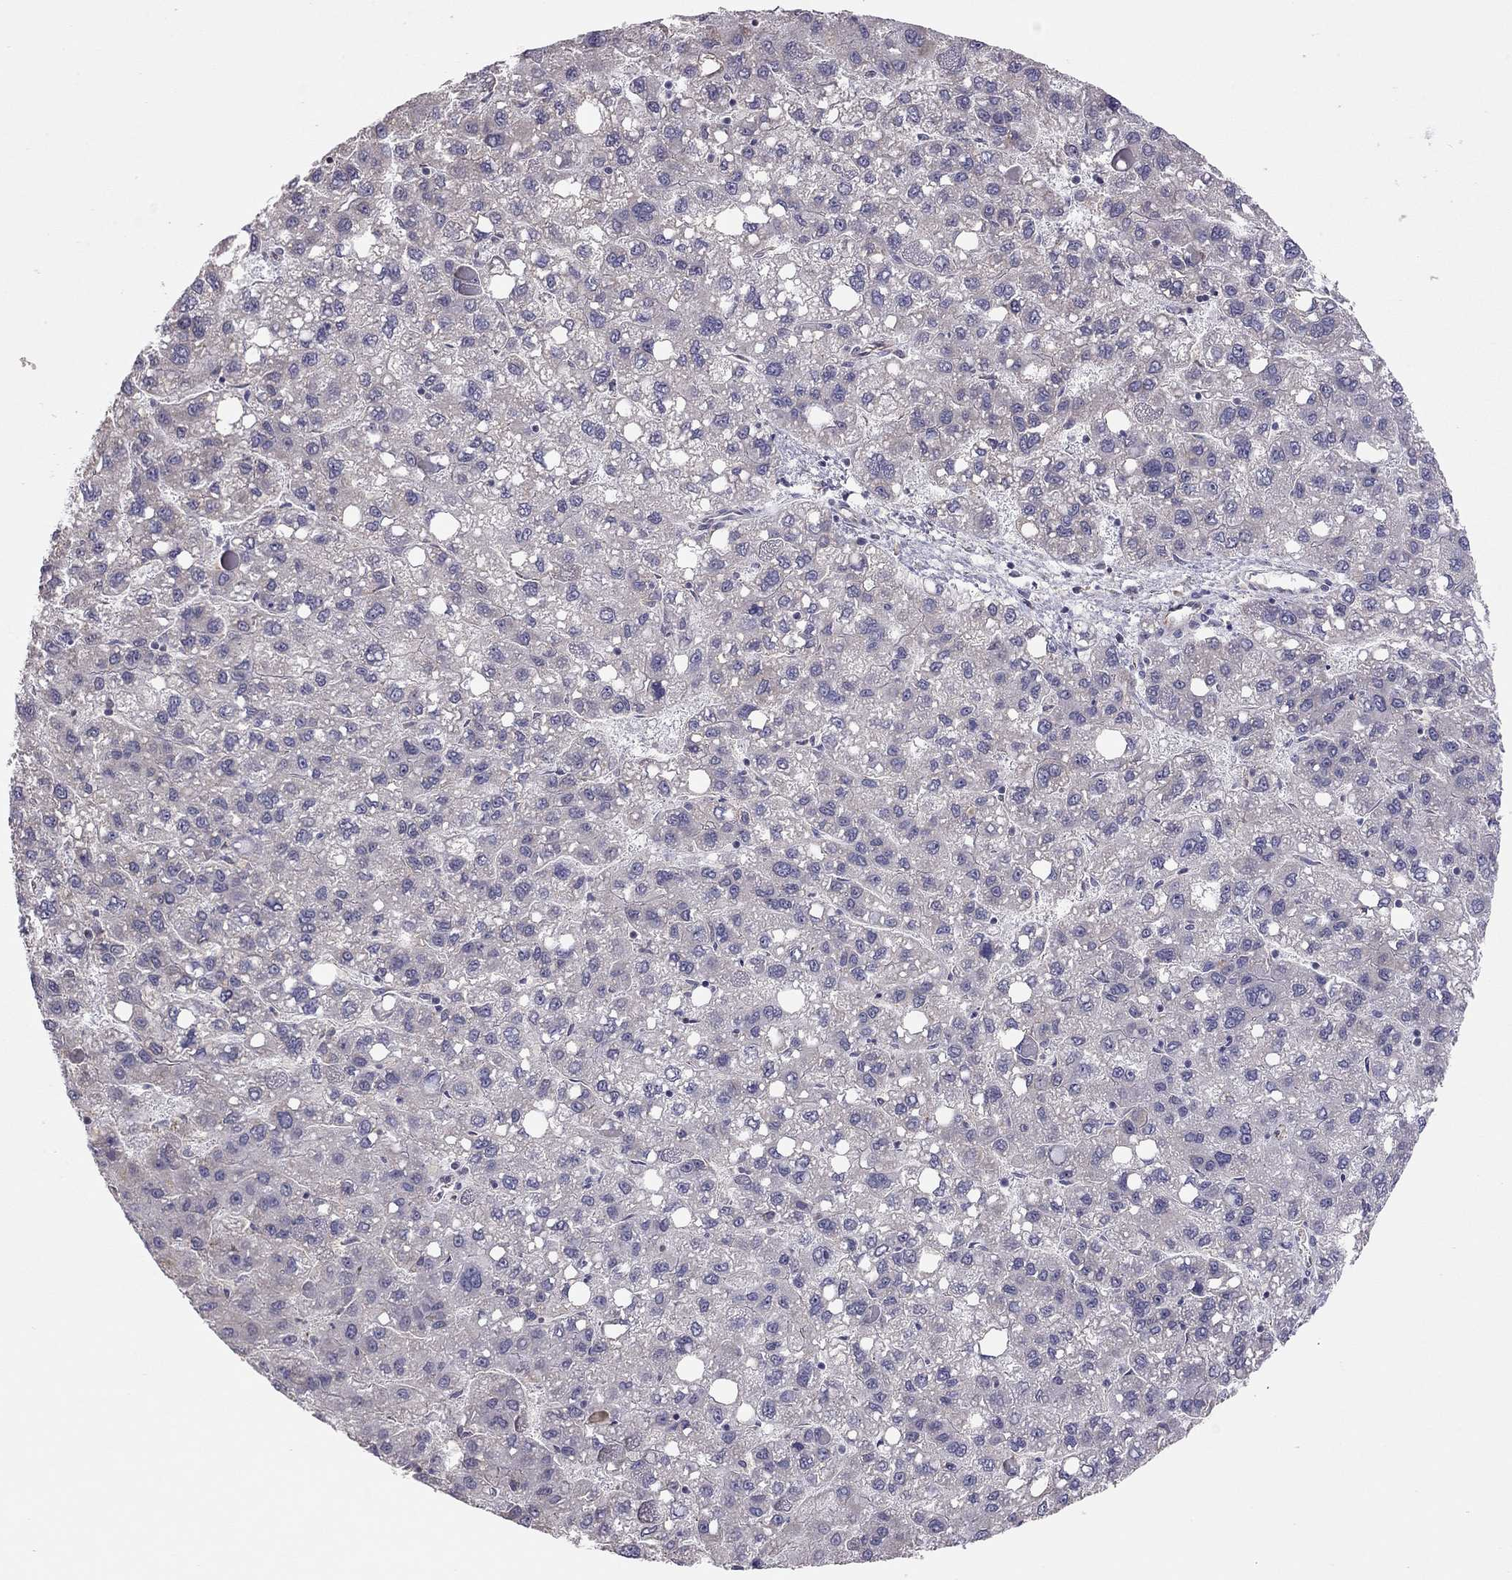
{"staining": {"intensity": "negative", "quantity": "none", "location": "none"}, "tissue": "liver cancer", "cell_type": "Tumor cells", "image_type": "cancer", "snomed": [{"axis": "morphology", "description": "Carcinoma, Hepatocellular, NOS"}, {"axis": "topography", "description": "Liver"}], "caption": "Liver cancer (hepatocellular carcinoma) was stained to show a protein in brown. There is no significant expression in tumor cells.", "gene": "LRIT3", "patient": {"sex": "female", "age": 82}}